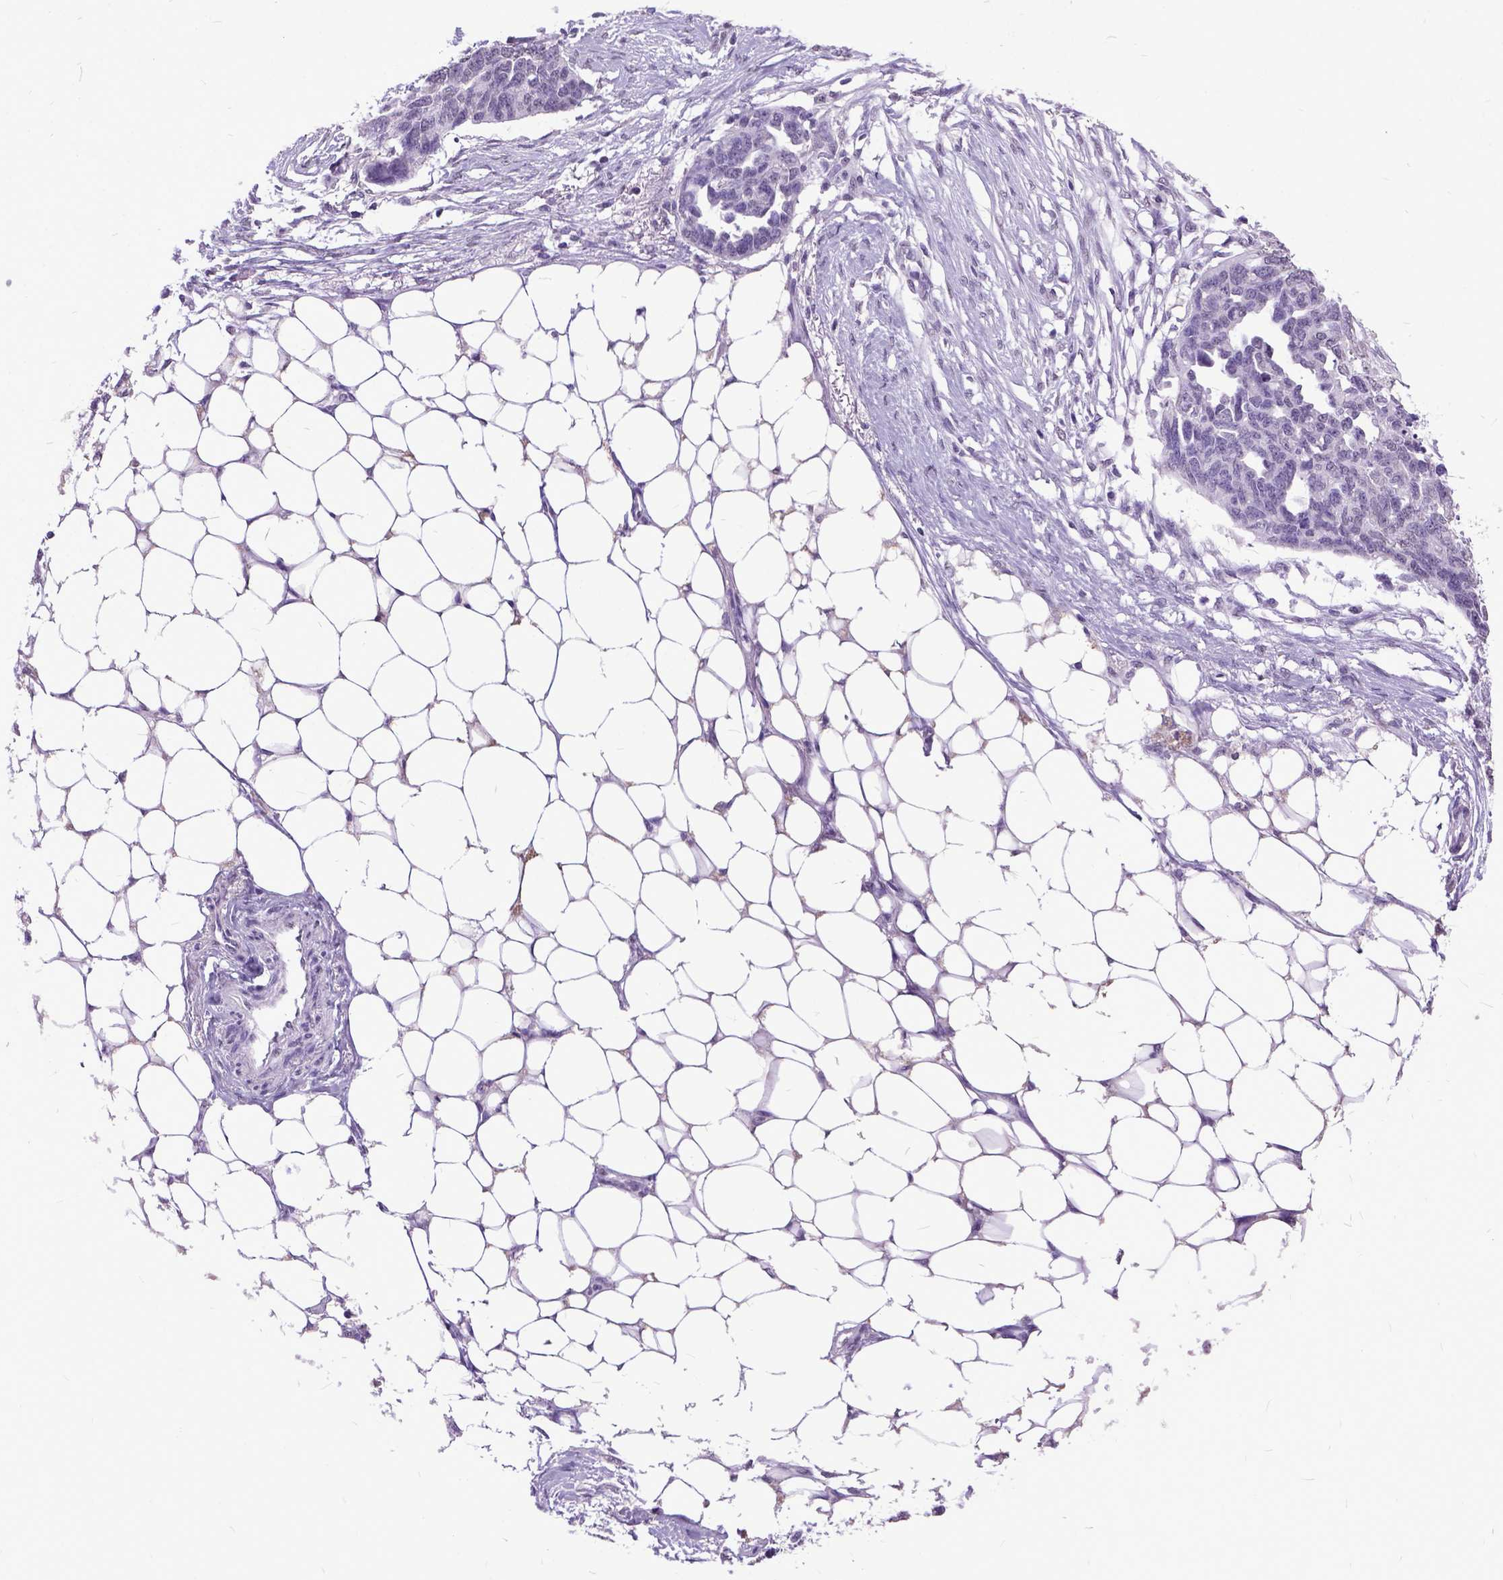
{"staining": {"intensity": "negative", "quantity": "none", "location": "none"}, "tissue": "ovarian cancer", "cell_type": "Tumor cells", "image_type": "cancer", "snomed": [{"axis": "morphology", "description": "Cystadenocarcinoma, serous, NOS"}, {"axis": "topography", "description": "Ovary"}], "caption": "The histopathology image demonstrates no significant expression in tumor cells of ovarian cancer. Brightfield microscopy of immunohistochemistry stained with DAB (brown) and hematoxylin (blue), captured at high magnification.", "gene": "MARCHF10", "patient": {"sex": "female", "age": 69}}